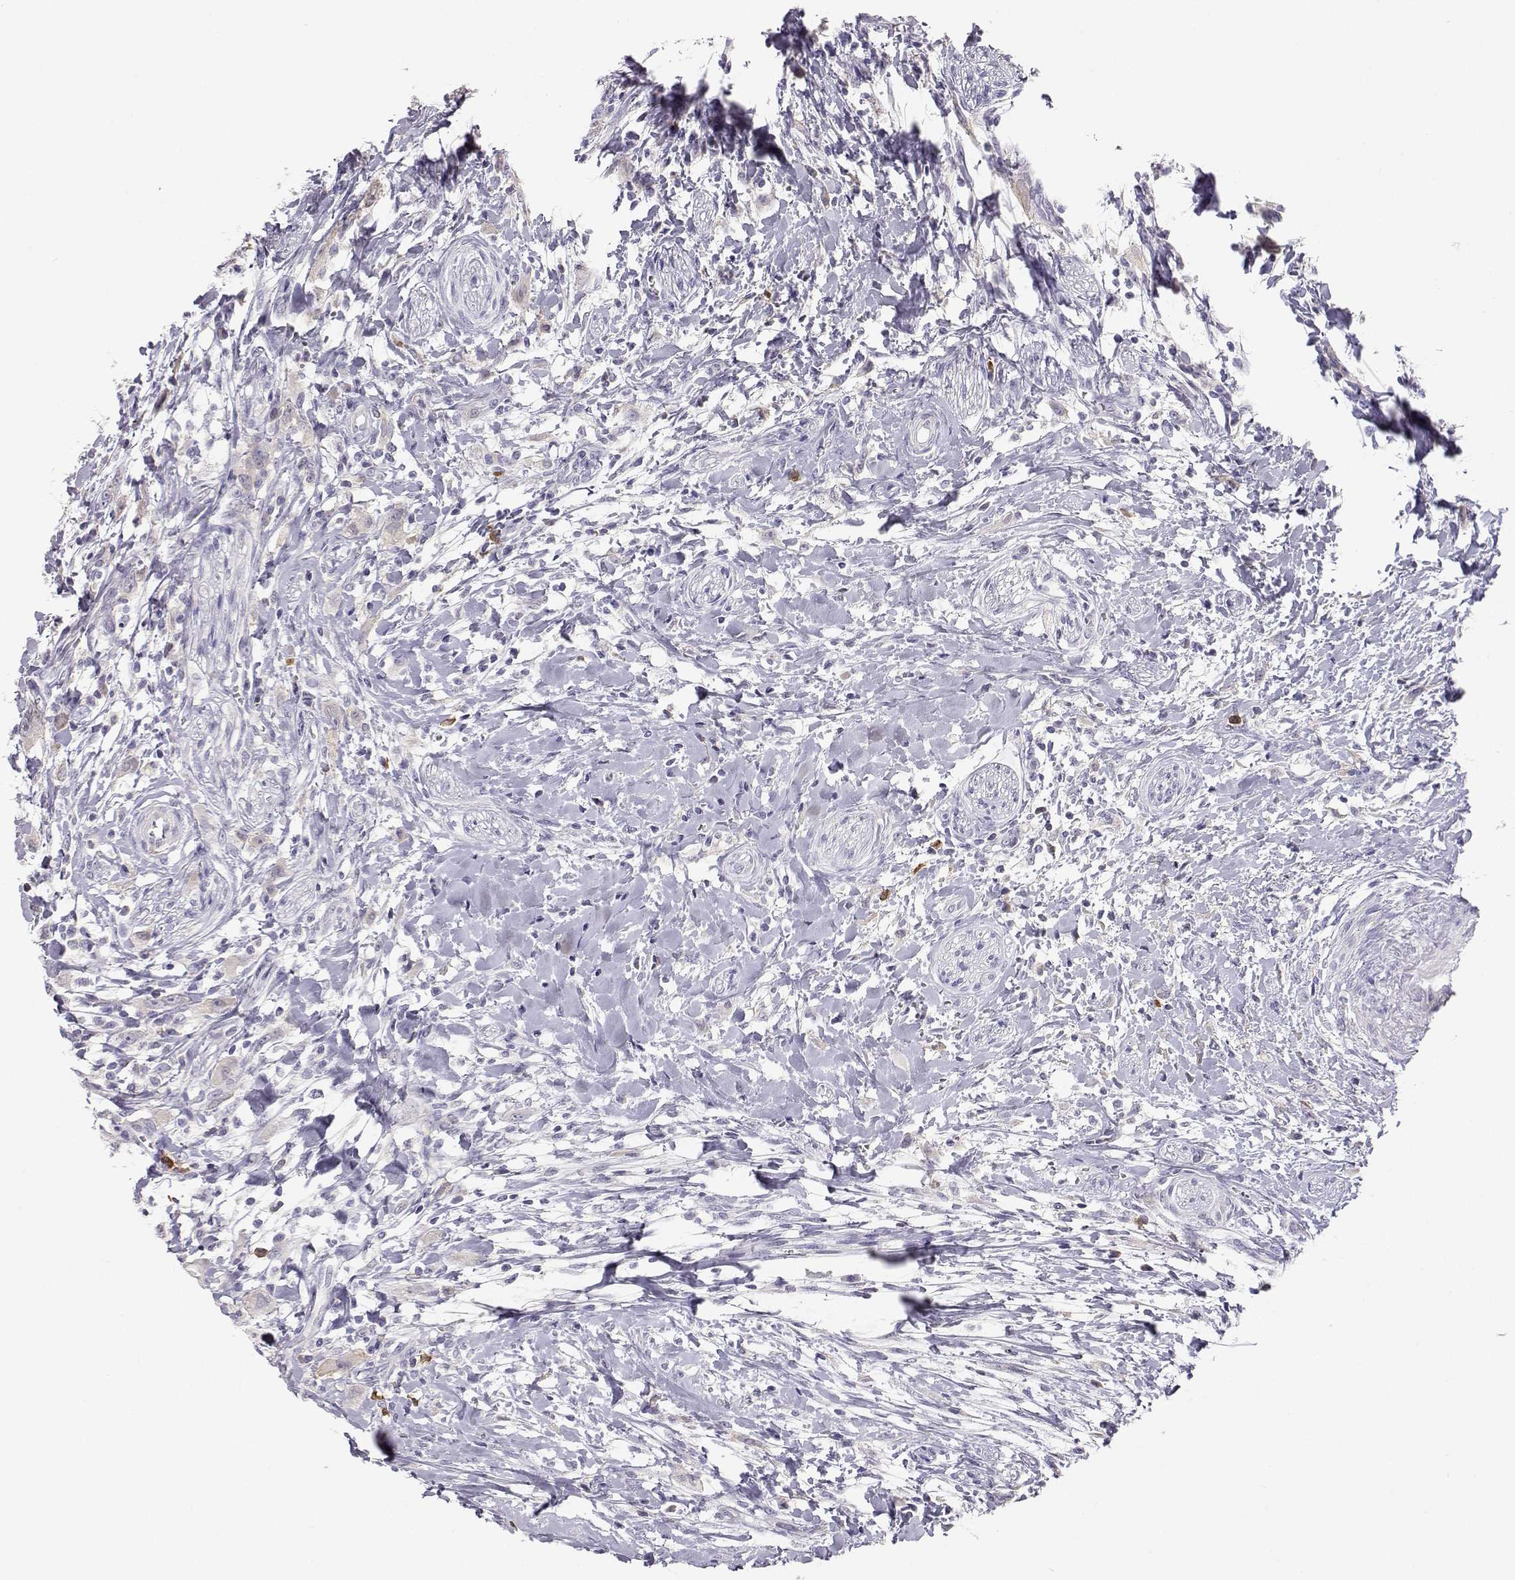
{"staining": {"intensity": "negative", "quantity": "none", "location": "none"}, "tissue": "head and neck cancer", "cell_type": "Tumor cells", "image_type": "cancer", "snomed": [{"axis": "morphology", "description": "Squamous cell carcinoma, NOS"}, {"axis": "morphology", "description": "Squamous cell carcinoma, metastatic, NOS"}, {"axis": "topography", "description": "Oral tissue"}, {"axis": "topography", "description": "Head-Neck"}], "caption": "Tumor cells show no significant positivity in head and neck cancer.", "gene": "CDHR1", "patient": {"sex": "female", "age": 85}}